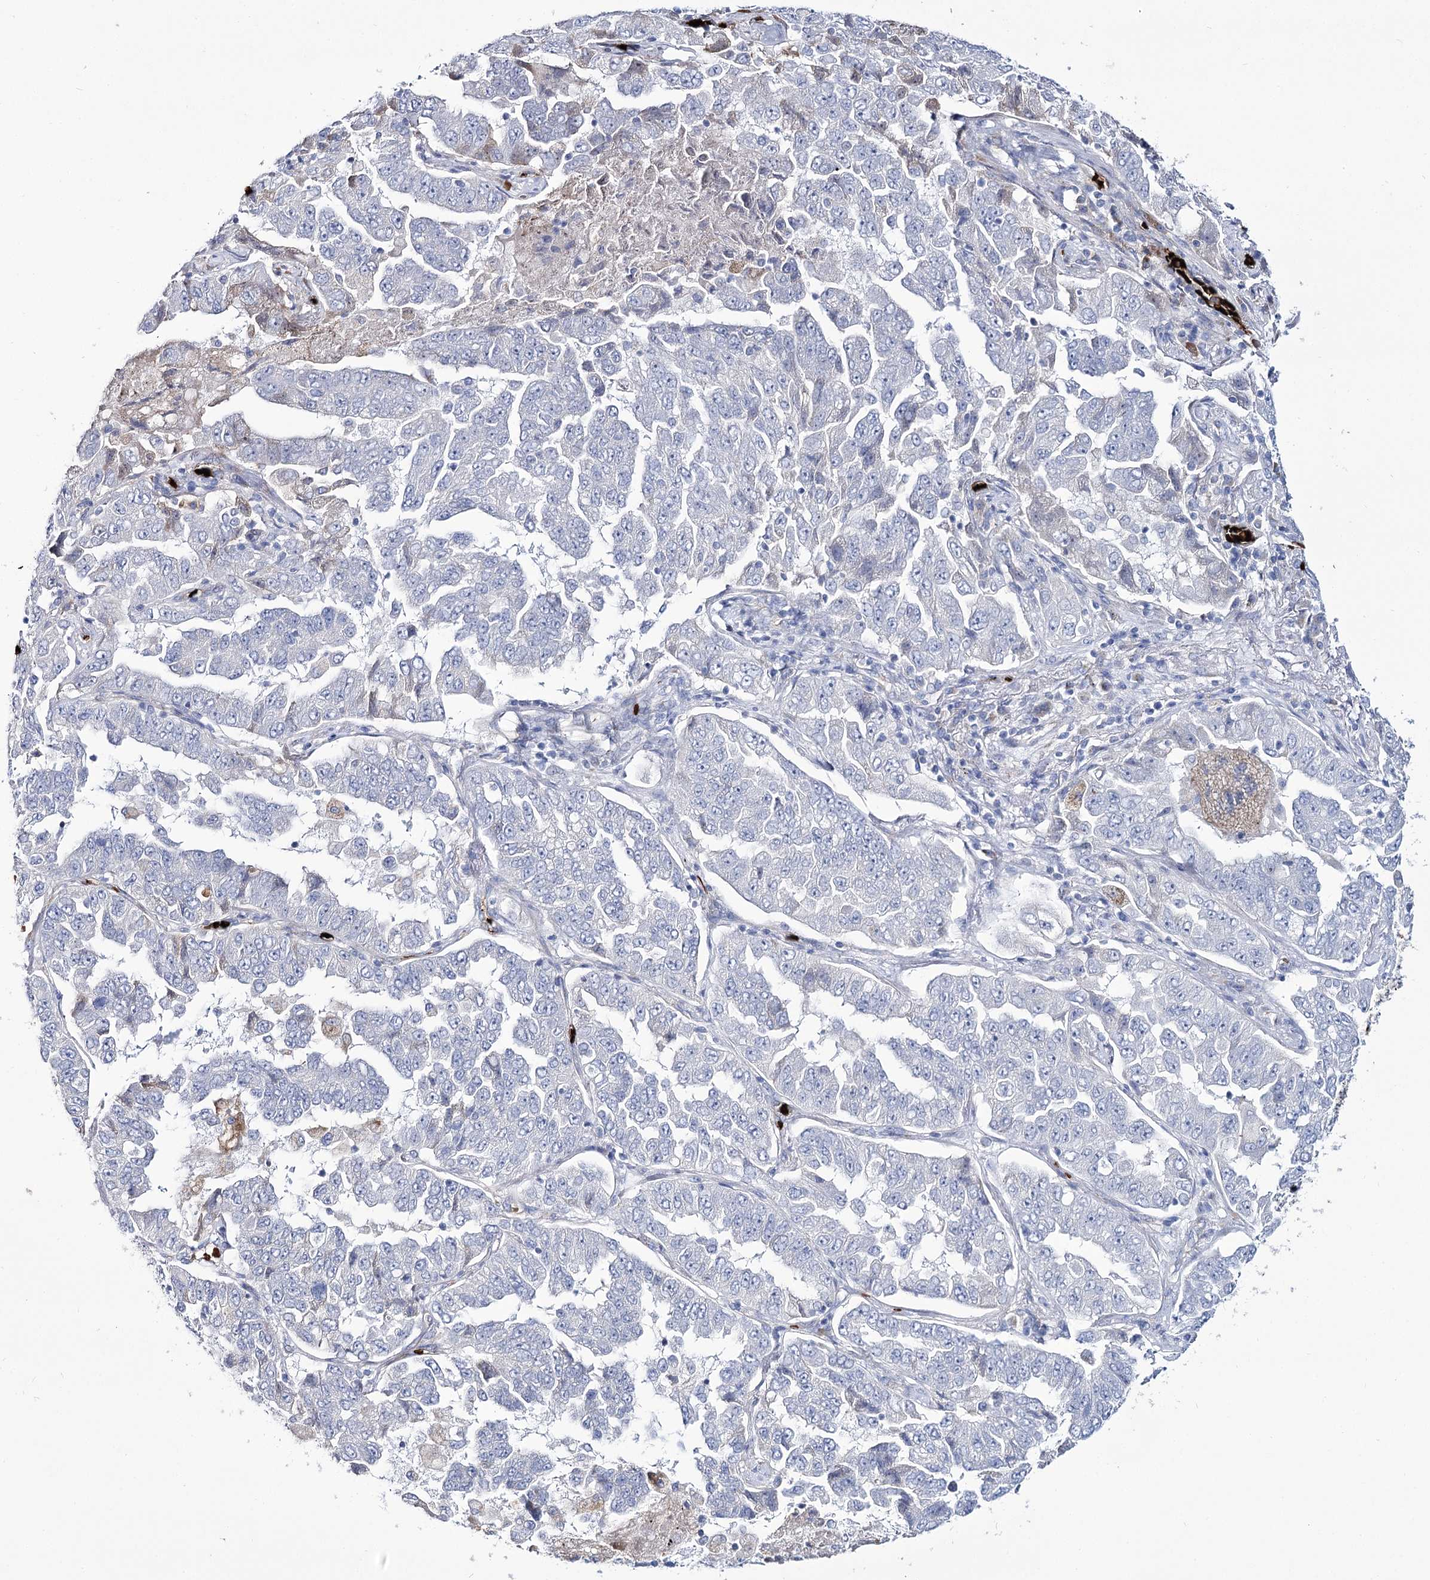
{"staining": {"intensity": "negative", "quantity": "none", "location": "none"}, "tissue": "lung cancer", "cell_type": "Tumor cells", "image_type": "cancer", "snomed": [{"axis": "morphology", "description": "Adenocarcinoma, NOS"}, {"axis": "topography", "description": "Lung"}], "caption": "The photomicrograph demonstrates no significant positivity in tumor cells of lung cancer (adenocarcinoma). (Brightfield microscopy of DAB (3,3'-diaminobenzidine) IHC at high magnification).", "gene": "GBF1", "patient": {"sex": "female", "age": 51}}